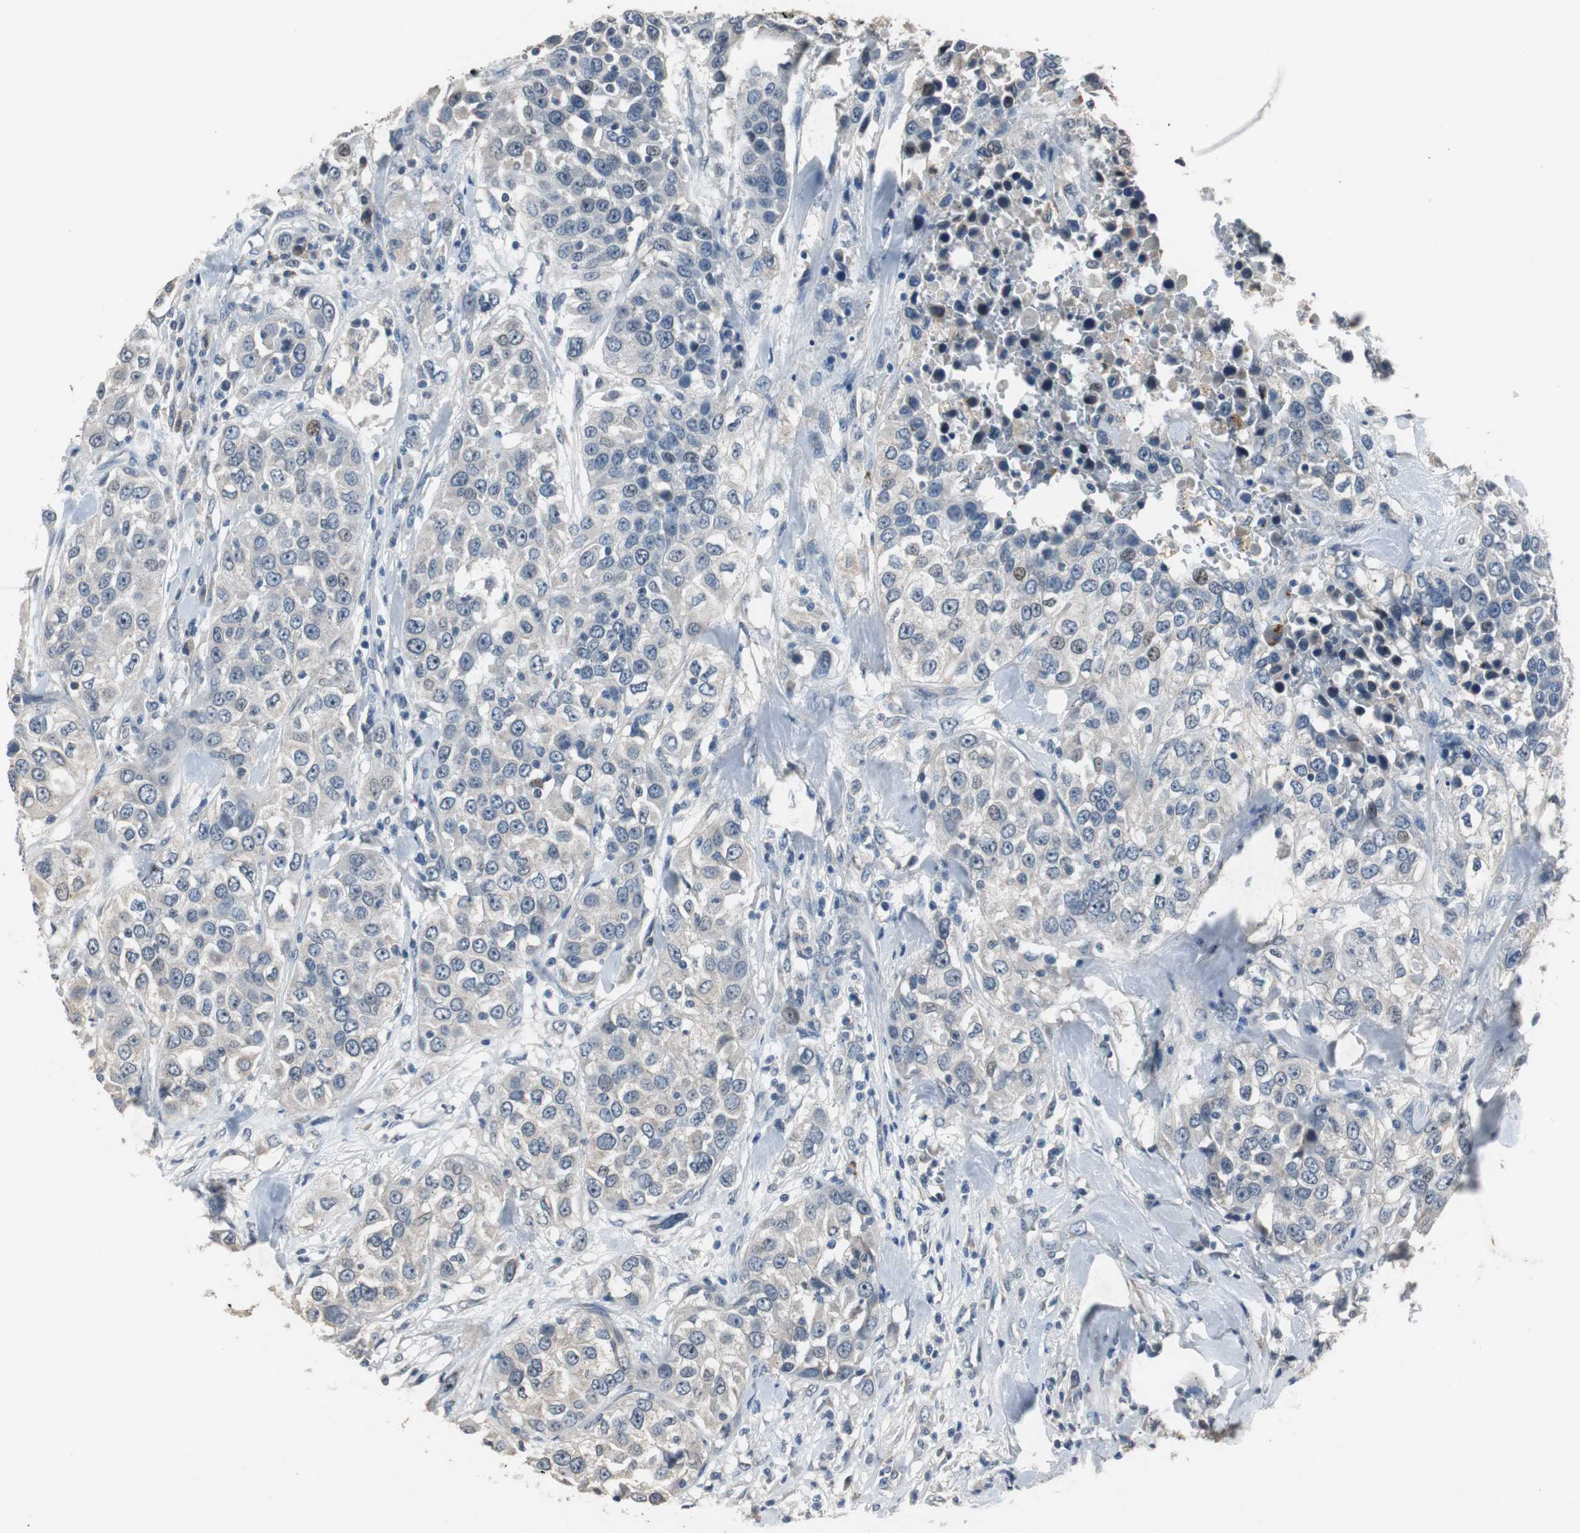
{"staining": {"intensity": "weak", "quantity": "<25%", "location": "cytoplasmic/membranous"}, "tissue": "urothelial cancer", "cell_type": "Tumor cells", "image_type": "cancer", "snomed": [{"axis": "morphology", "description": "Urothelial carcinoma, High grade"}, {"axis": "topography", "description": "Urinary bladder"}], "caption": "High power microscopy image of an immunohistochemistry histopathology image of urothelial cancer, revealing no significant expression in tumor cells. The staining is performed using DAB brown chromogen with nuclei counter-stained in using hematoxylin.", "gene": "PCYT1B", "patient": {"sex": "female", "age": 80}}